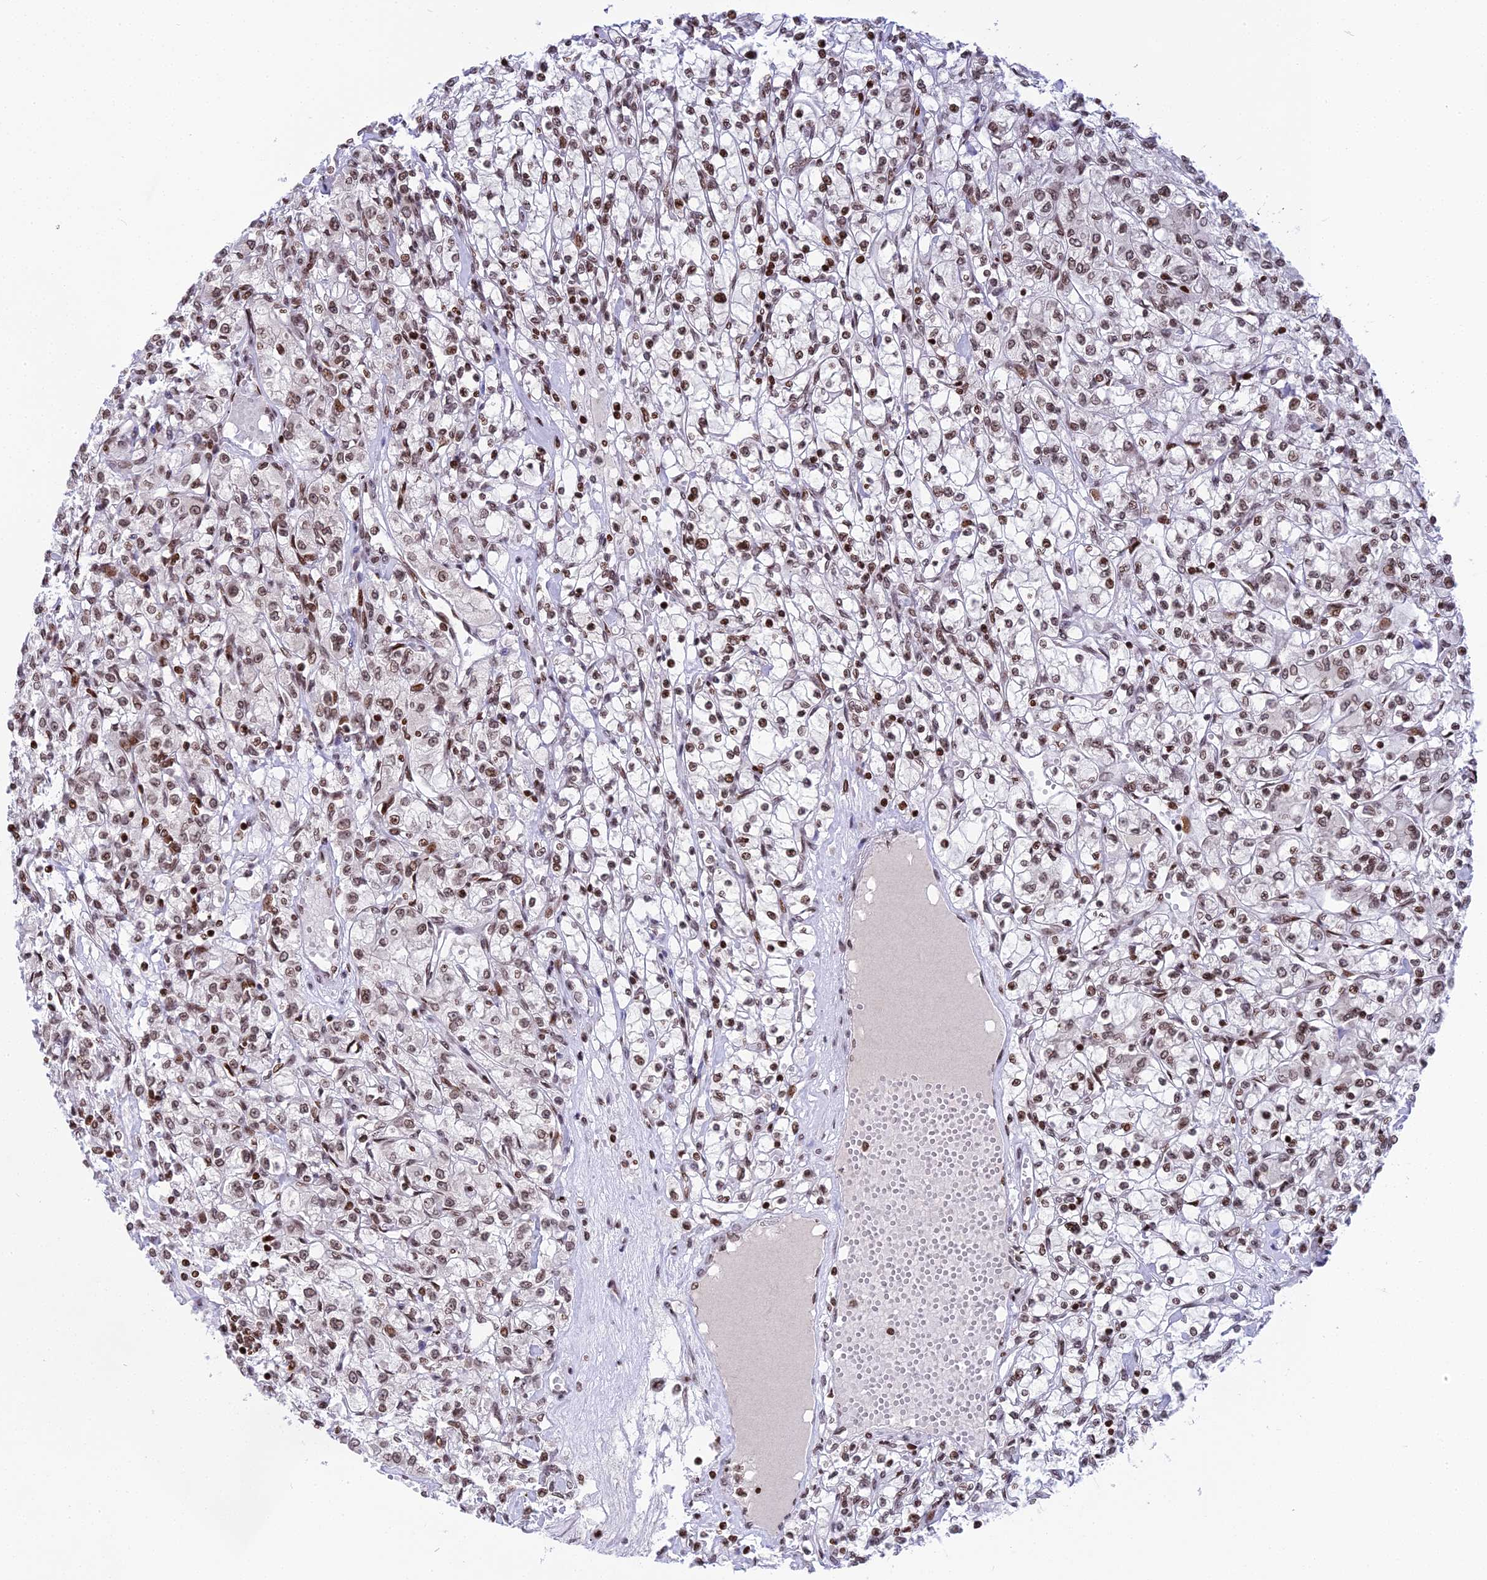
{"staining": {"intensity": "moderate", "quantity": ">75%", "location": "nuclear"}, "tissue": "renal cancer", "cell_type": "Tumor cells", "image_type": "cancer", "snomed": [{"axis": "morphology", "description": "Adenocarcinoma, NOS"}, {"axis": "topography", "description": "Kidney"}], "caption": "Adenocarcinoma (renal) stained for a protein displays moderate nuclear positivity in tumor cells.", "gene": "TET2", "patient": {"sex": "female", "age": 59}}